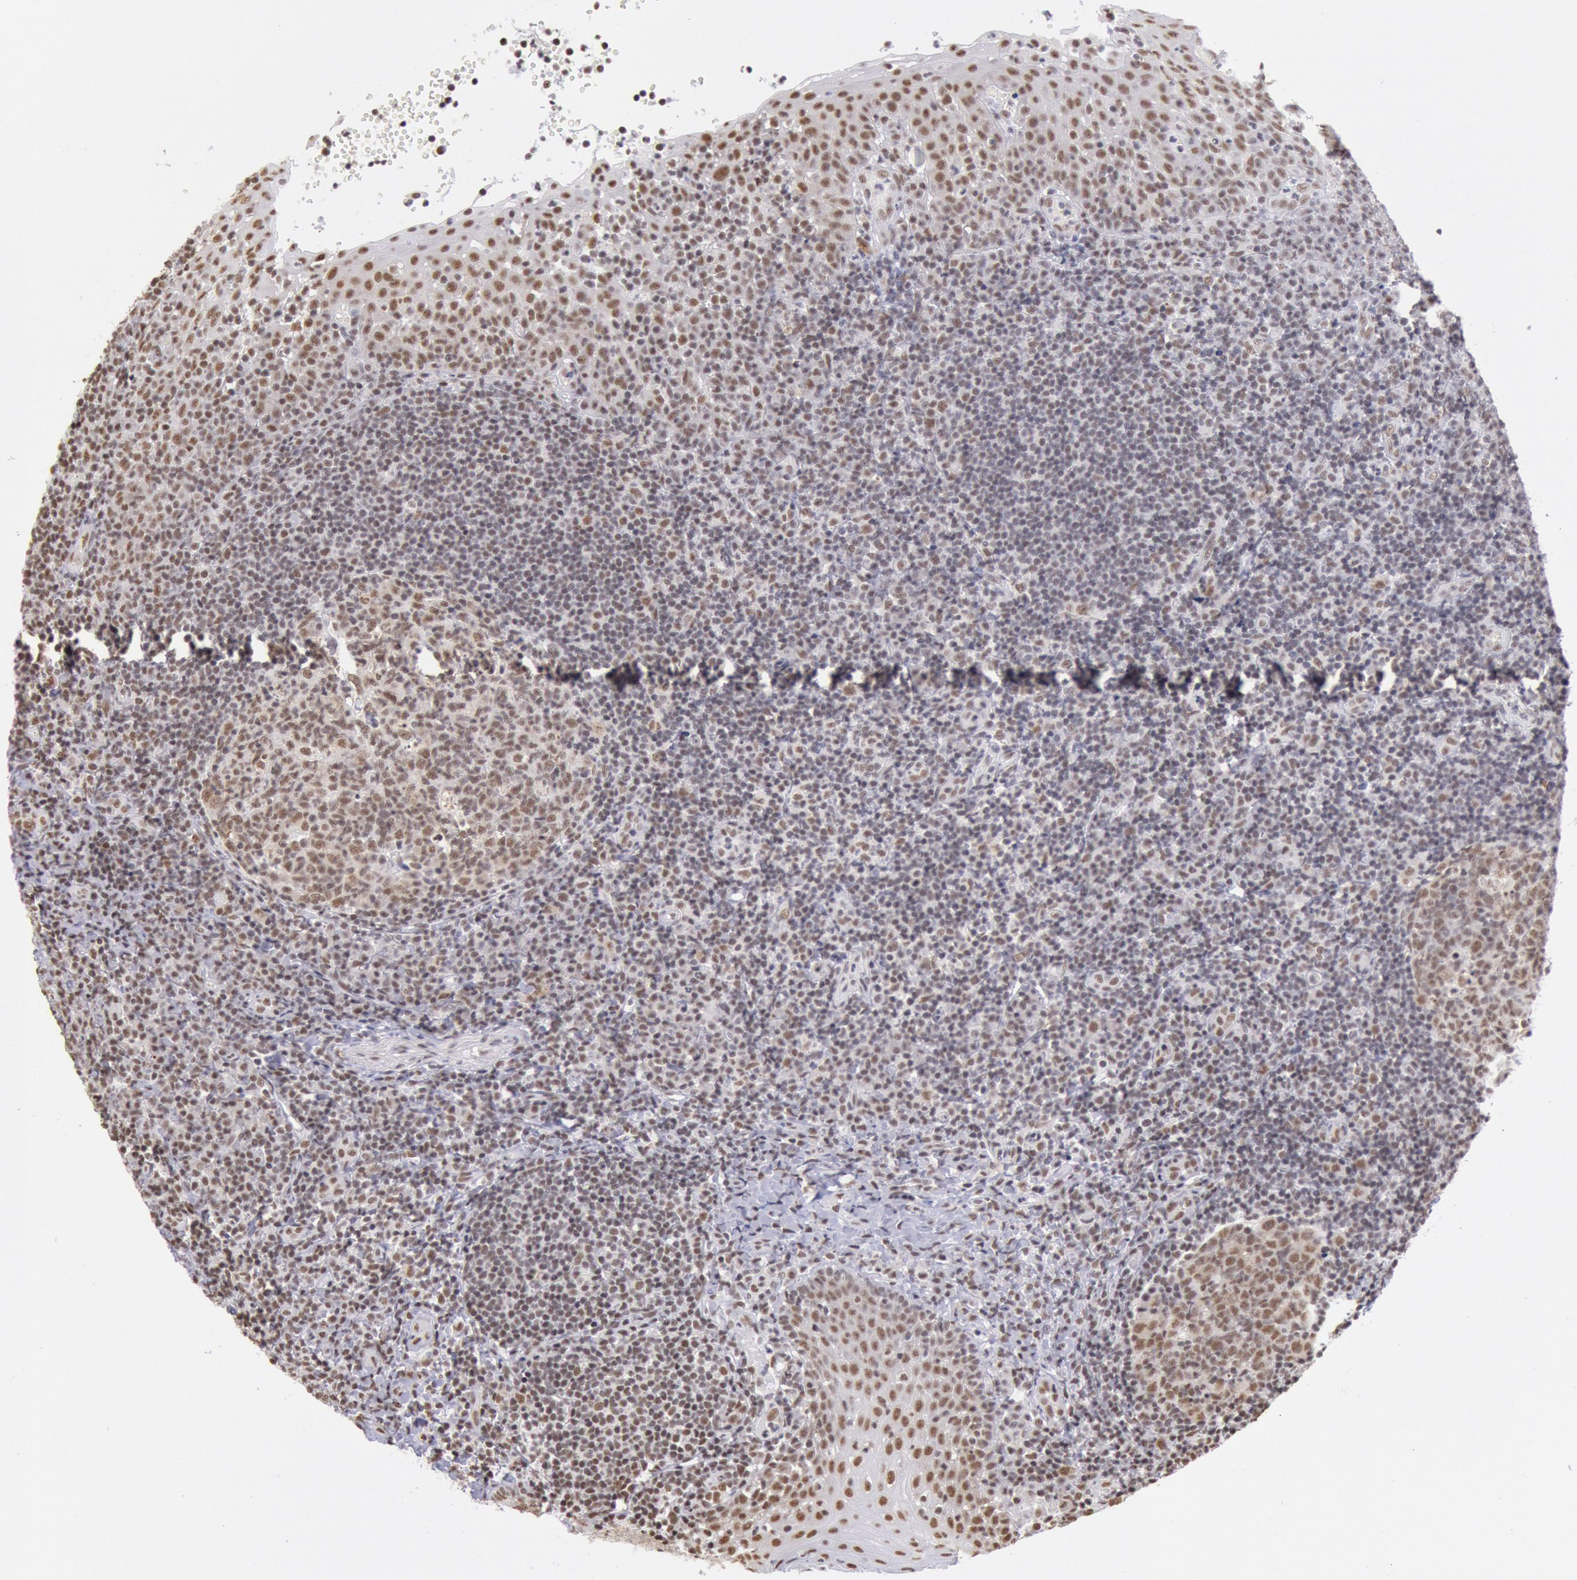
{"staining": {"intensity": "moderate", "quantity": "25%-75%", "location": "nuclear"}, "tissue": "tonsil", "cell_type": "Germinal center cells", "image_type": "normal", "snomed": [{"axis": "morphology", "description": "Normal tissue, NOS"}, {"axis": "topography", "description": "Tonsil"}], "caption": "IHC micrograph of normal tonsil: tonsil stained using immunohistochemistry (IHC) shows medium levels of moderate protein expression localized specifically in the nuclear of germinal center cells, appearing as a nuclear brown color.", "gene": "SNRPD3", "patient": {"sex": "female", "age": 40}}